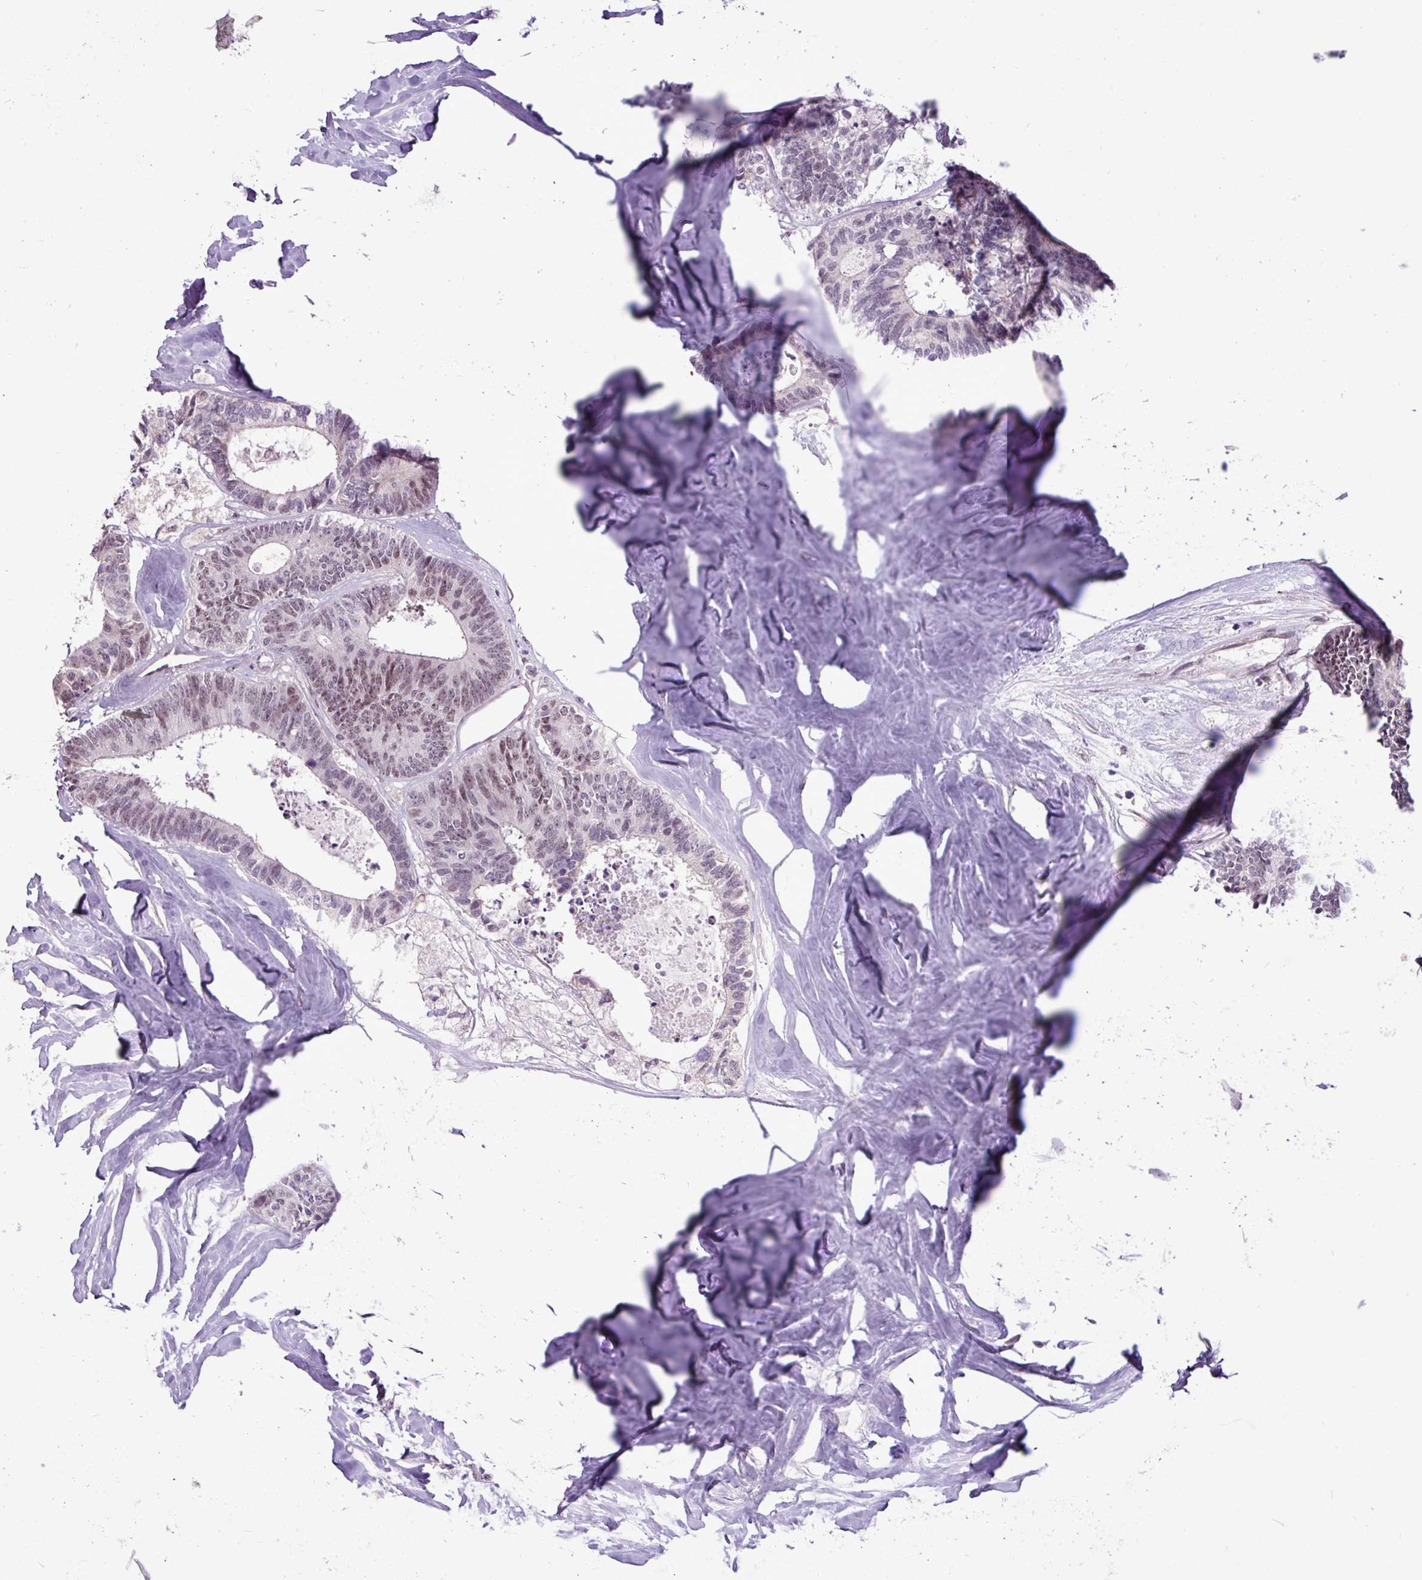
{"staining": {"intensity": "moderate", "quantity": "25%-75%", "location": "nuclear"}, "tissue": "colorectal cancer", "cell_type": "Tumor cells", "image_type": "cancer", "snomed": [{"axis": "morphology", "description": "Adenocarcinoma, NOS"}, {"axis": "topography", "description": "Colon"}, {"axis": "topography", "description": "Rectum"}], "caption": "Protein expression analysis of colorectal cancer (adenocarcinoma) demonstrates moderate nuclear staining in approximately 25%-75% of tumor cells.", "gene": "UTP18", "patient": {"sex": "male", "age": 57}}